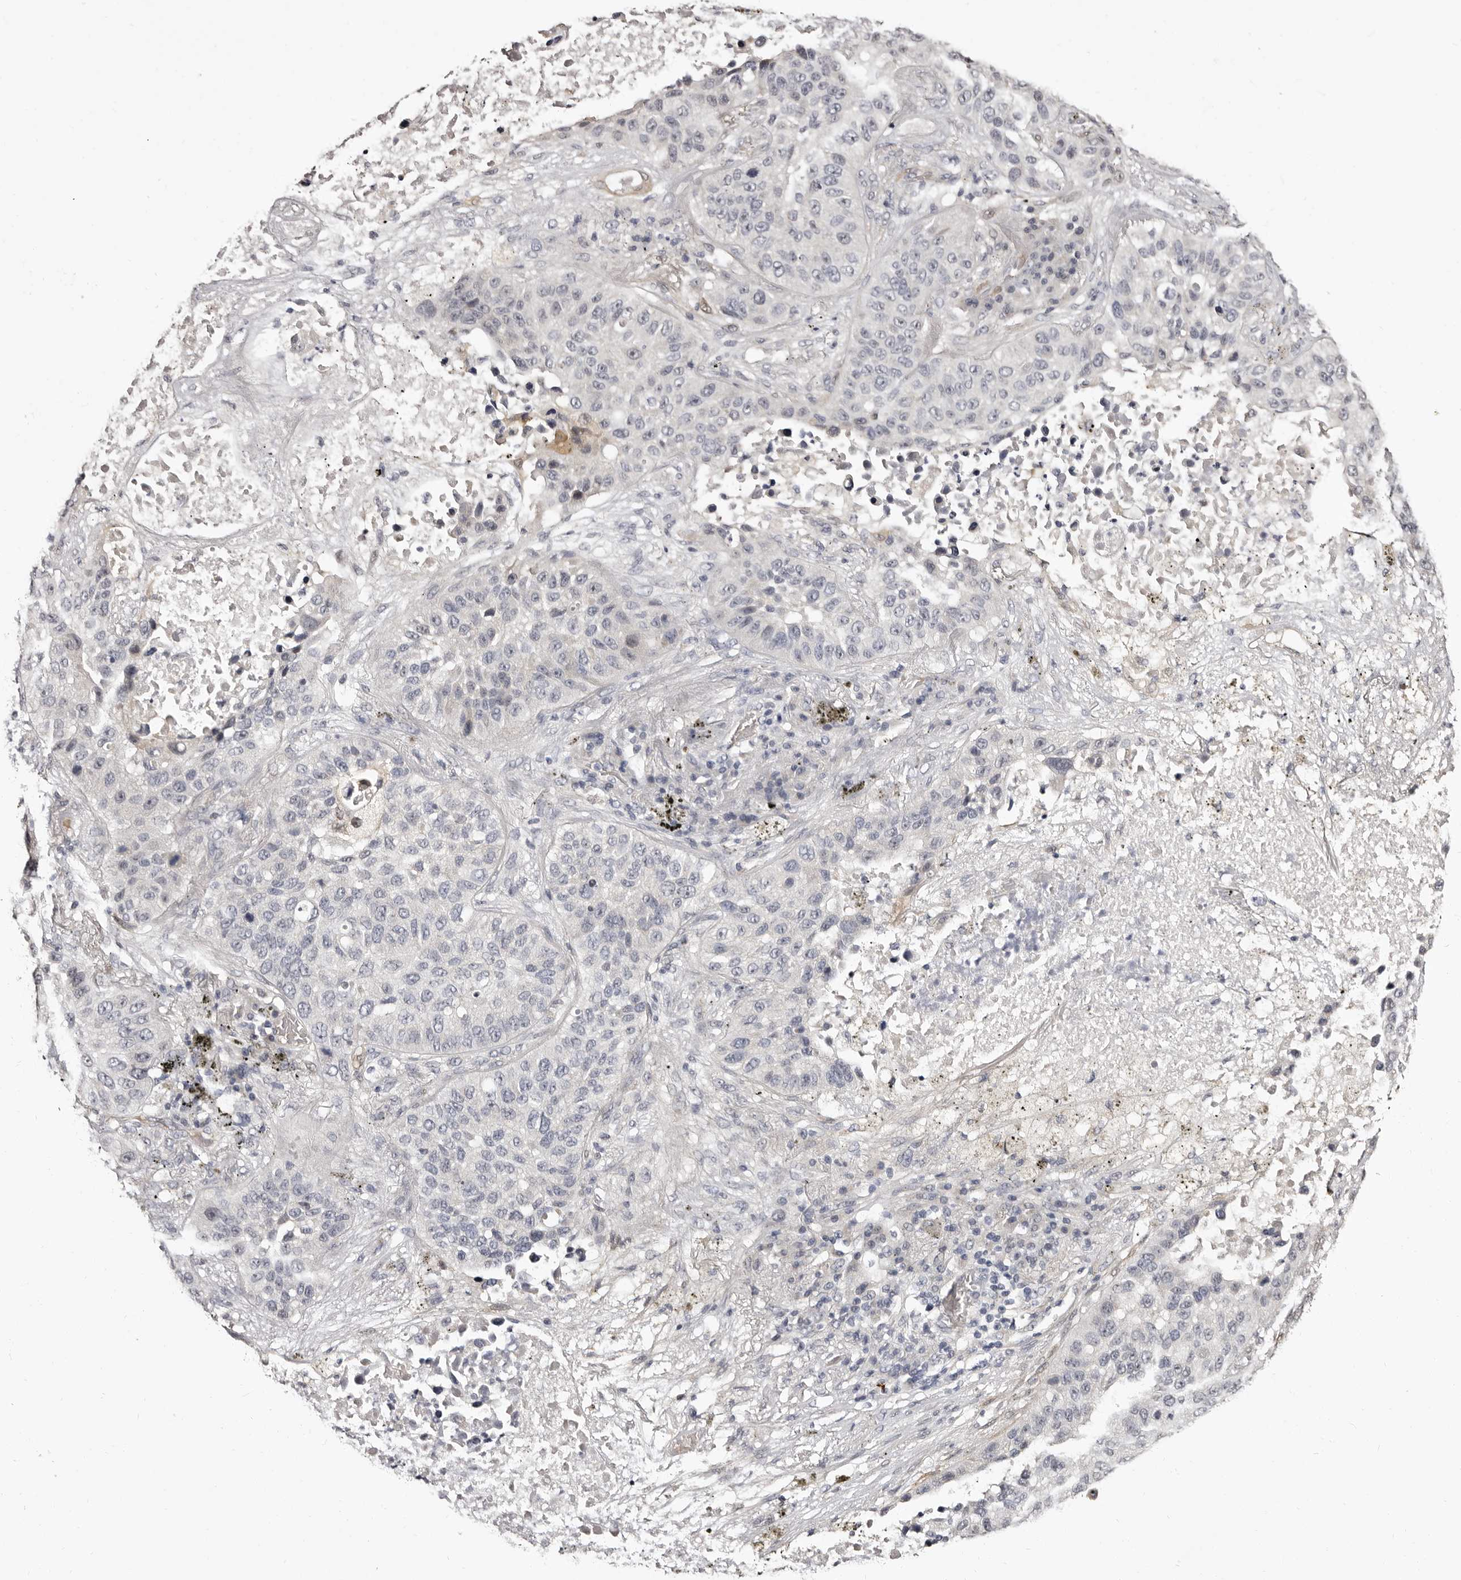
{"staining": {"intensity": "negative", "quantity": "none", "location": "none"}, "tissue": "lung cancer", "cell_type": "Tumor cells", "image_type": "cancer", "snomed": [{"axis": "morphology", "description": "Squamous cell carcinoma, NOS"}, {"axis": "topography", "description": "Lung"}], "caption": "A high-resolution image shows immunohistochemistry (IHC) staining of squamous cell carcinoma (lung), which shows no significant positivity in tumor cells.", "gene": "BPGM", "patient": {"sex": "male", "age": 57}}